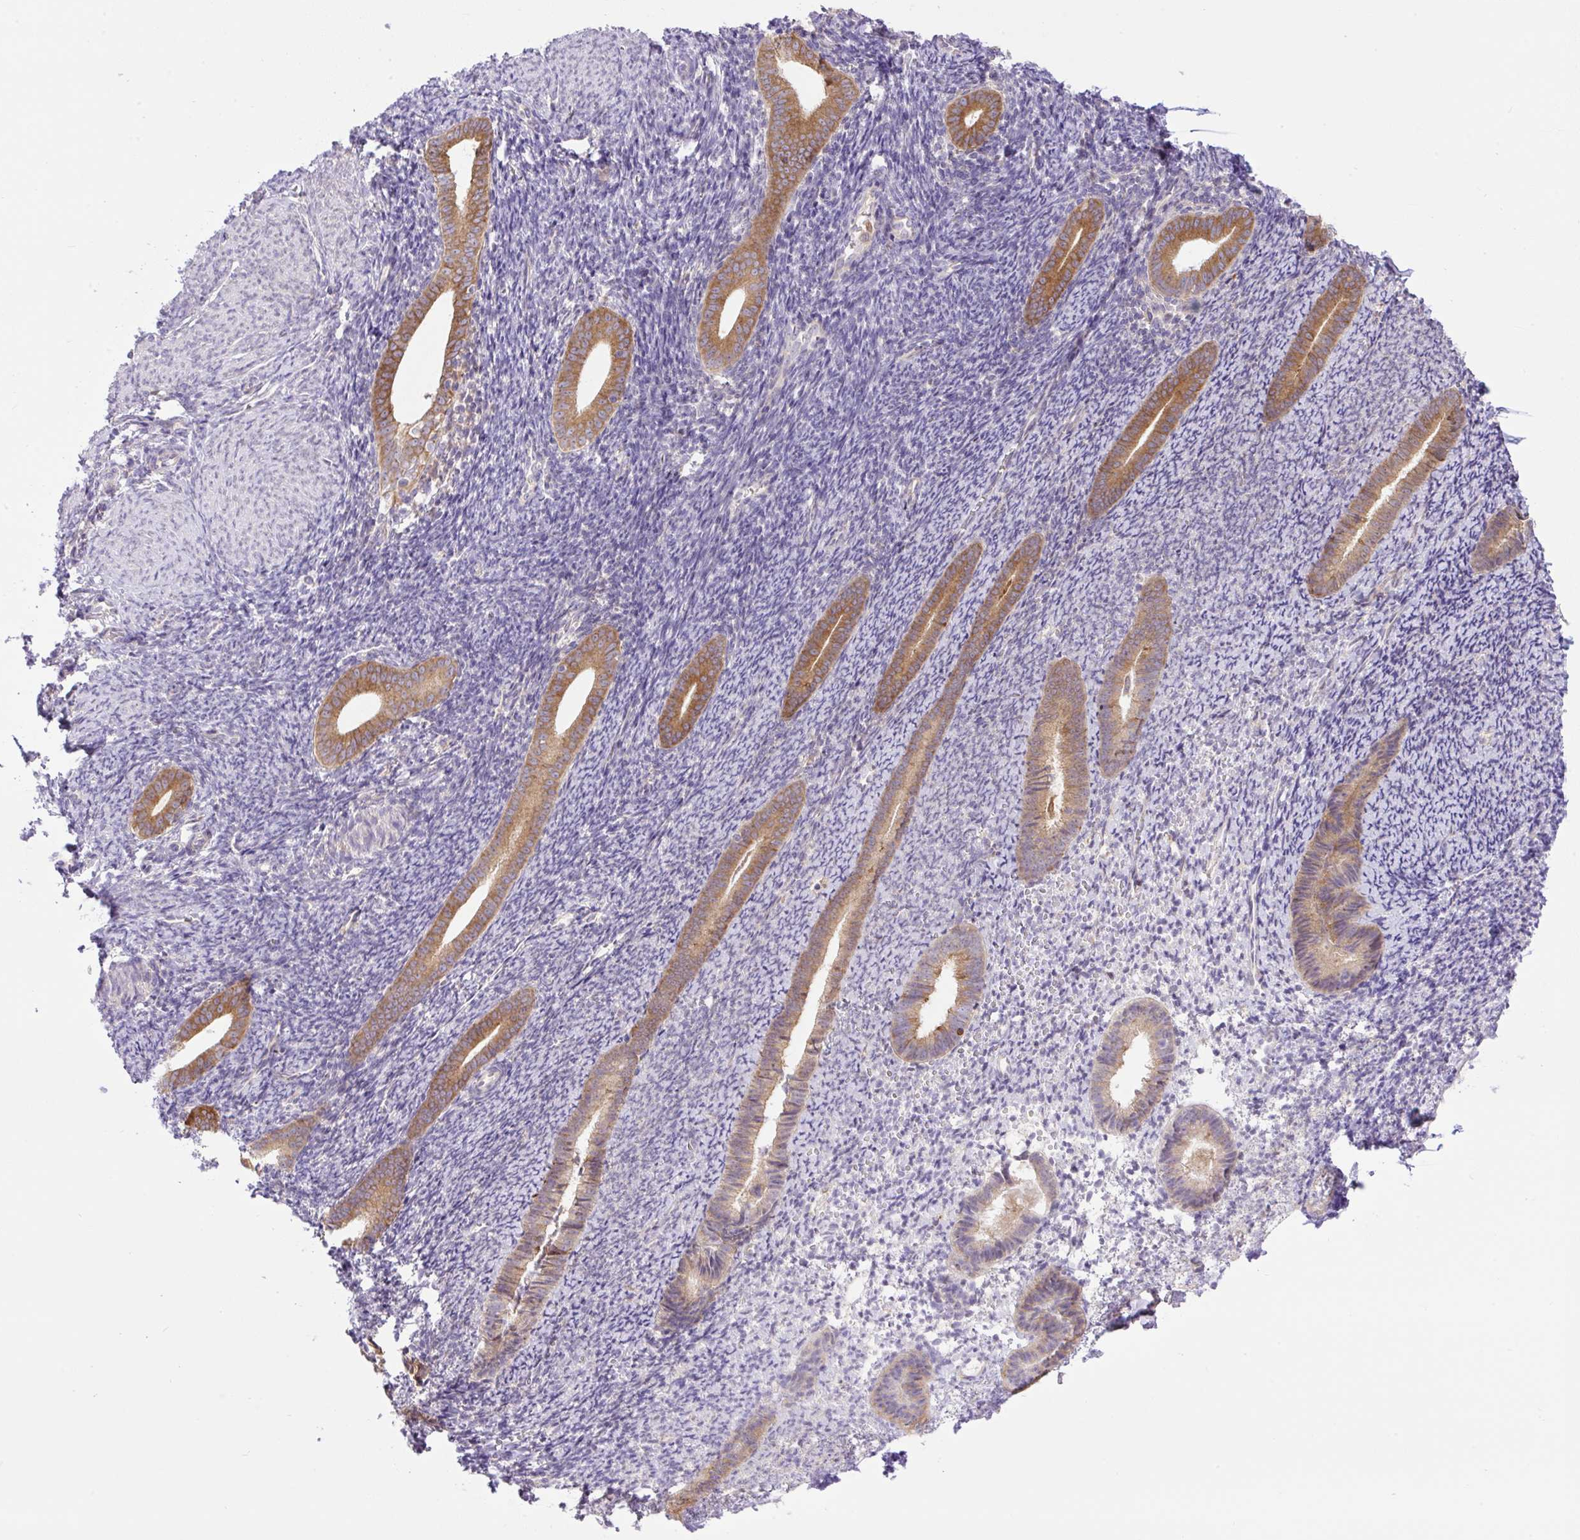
{"staining": {"intensity": "negative", "quantity": "none", "location": "none"}, "tissue": "endometrium", "cell_type": "Cells in endometrial stroma", "image_type": "normal", "snomed": [{"axis": "morphology", "description": "Normal tissue, NOS"}, {"axis": "topography", "description": "Endometrium"}], "caption": "DAB (3,3'-diaminobenzidine) immunohistochemical staining of benign human endometrium exhibits no significant expression in cells in endometrial stroma. Nuclei are stained in blue.", "gene": "POFUT1", "patient": {"sex": "female", "age": 39}}